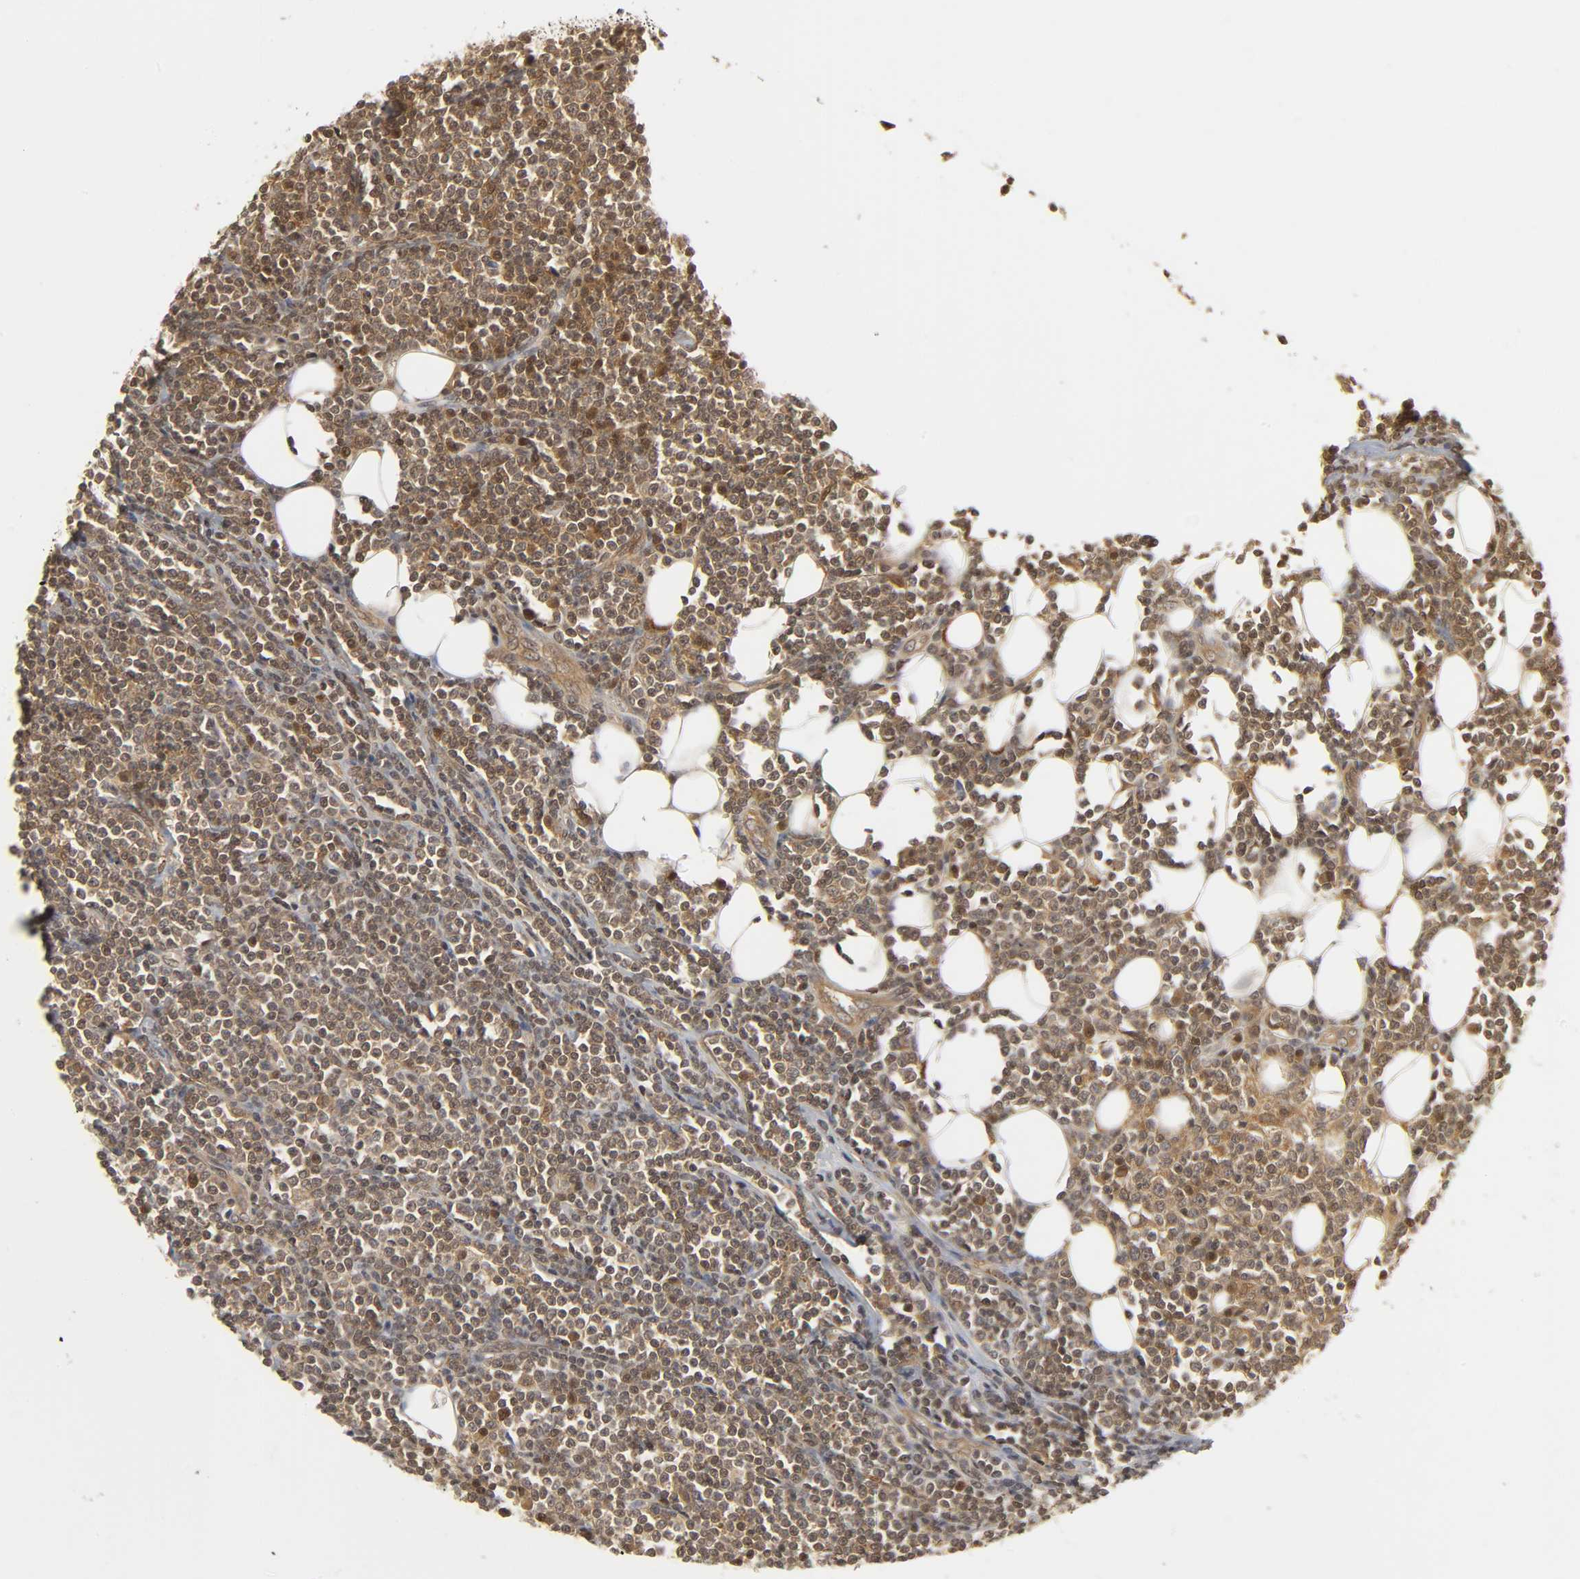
{"staining": {"intensity": "moderate", "quantity": ">75%", "location": "cytoplasmic/membranous,nuclear"}, "tissue": "lymphoma", "cell_type": "Tumor cells", "image_type": "cancer", "snomed": [{"axis": "morphology", "description": "Malignant lymphoma, non-Hodgkin's type, Low grade"}, {"axis": "topography", "description": "Soft tissue"}], "caption": "Immunohistochemistry image of neoplastic tissue: lymphoma stained using immunohistochemistry exhibits medium levels of moderate protein expression localized specifically in the cytoplasmic/membranous and nuclear of tumor cells, appearing as a cytoplasmic/membranous and nuclear brown color.", "gene": "PARK7", "patient": {"sex": "male", "age": 92}}